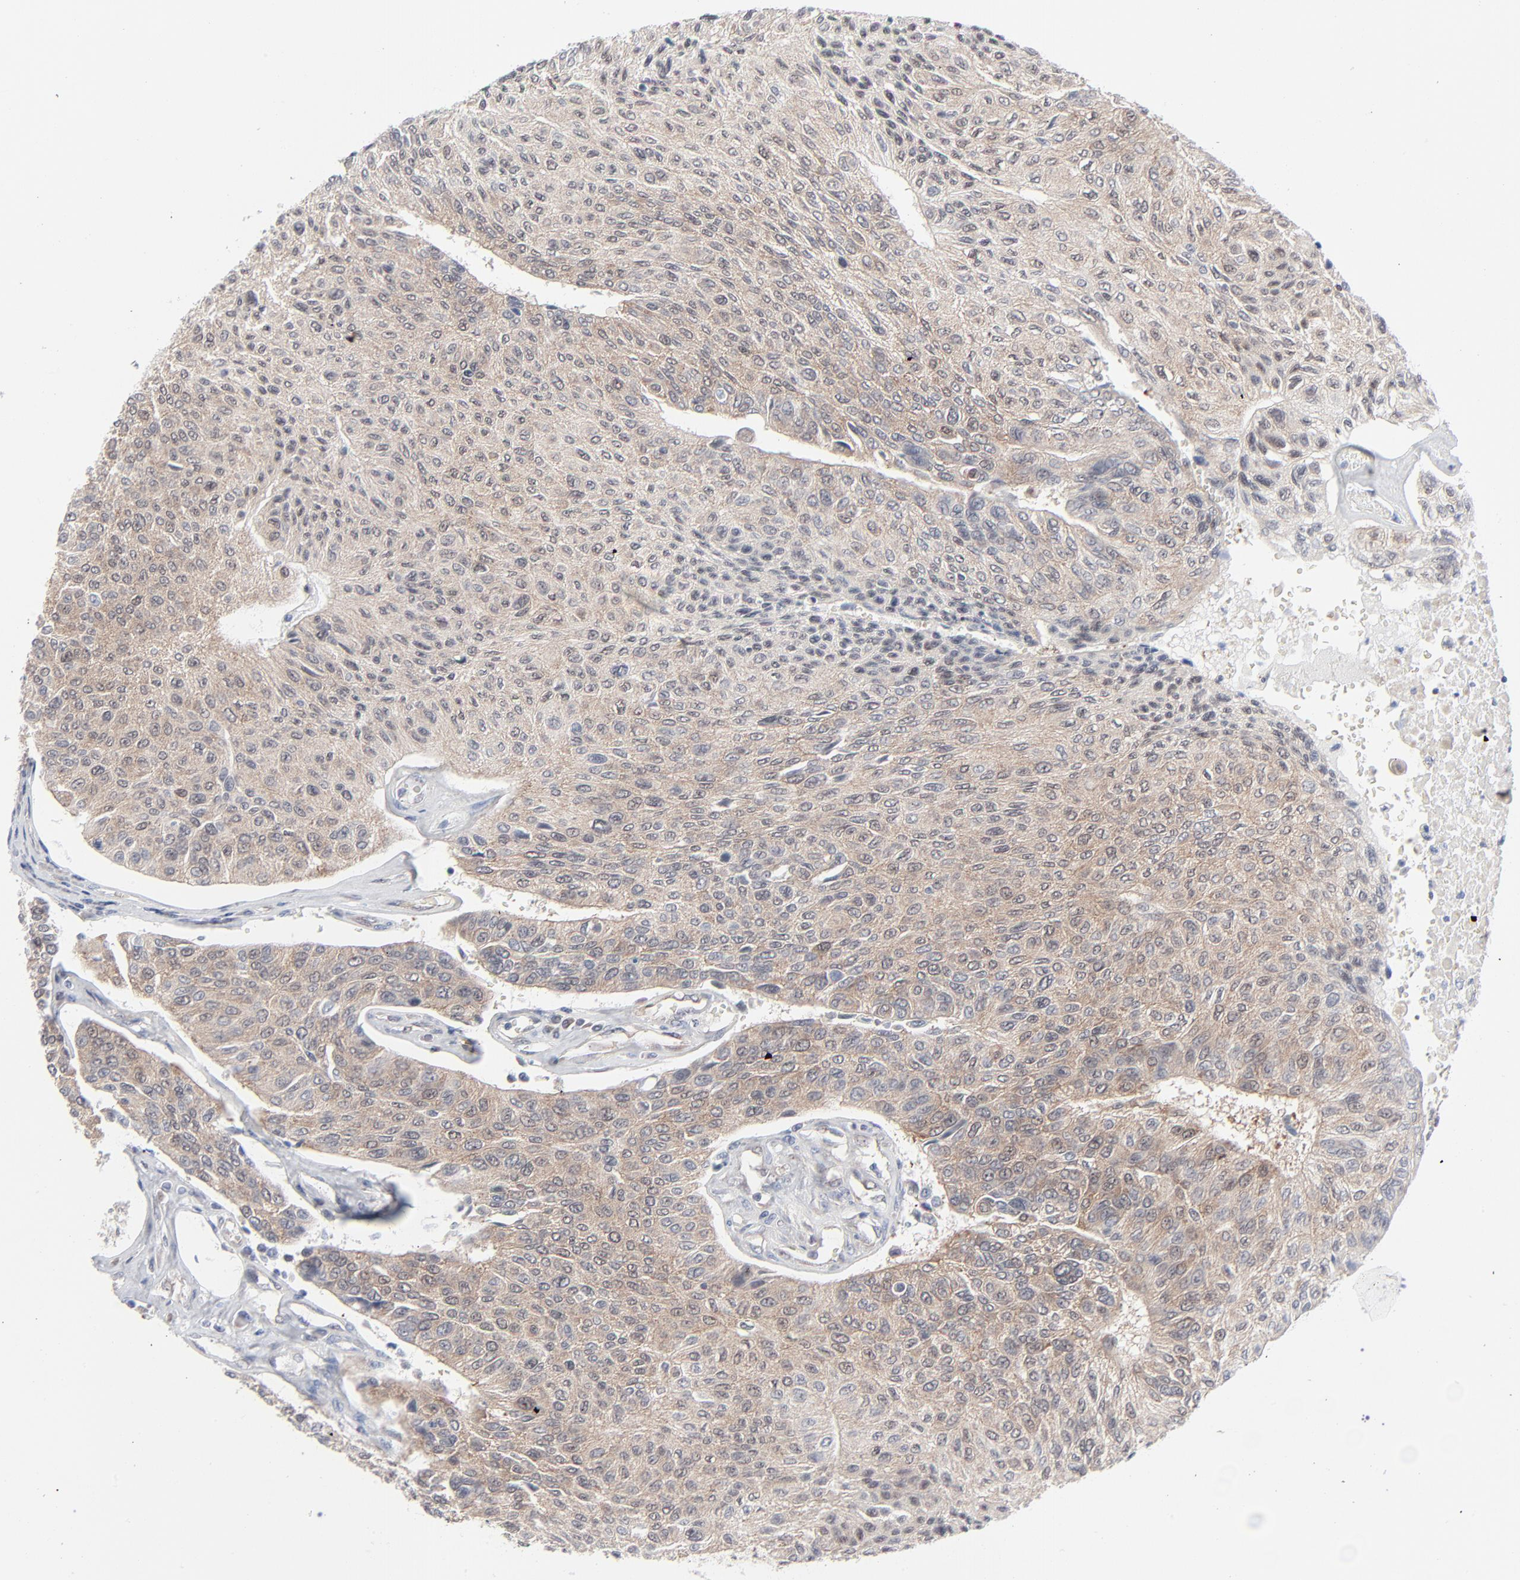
{"staining": {"intensity": "weak", "quantity": ">75%", "location": "cytoplasmic/membranous"}, "tissue": "urothelial cancer", "cell_type": "Tumor cells", "image_type": "cancer", "snomed": [{"axis": "morphology", "description": "Urothelial carcinoma, High grade"}, {"axis": "topography", "description": "Urinary bladder"}], "caption": "Brown immunohistochemical staining in high-grade urothelial carcinoma exhibits weak cytoplasmic/membranous positivity in about >75% of tumor cells.", "gene": "RPS6KB1", "patient": {"sex": "male", "age": 66}}